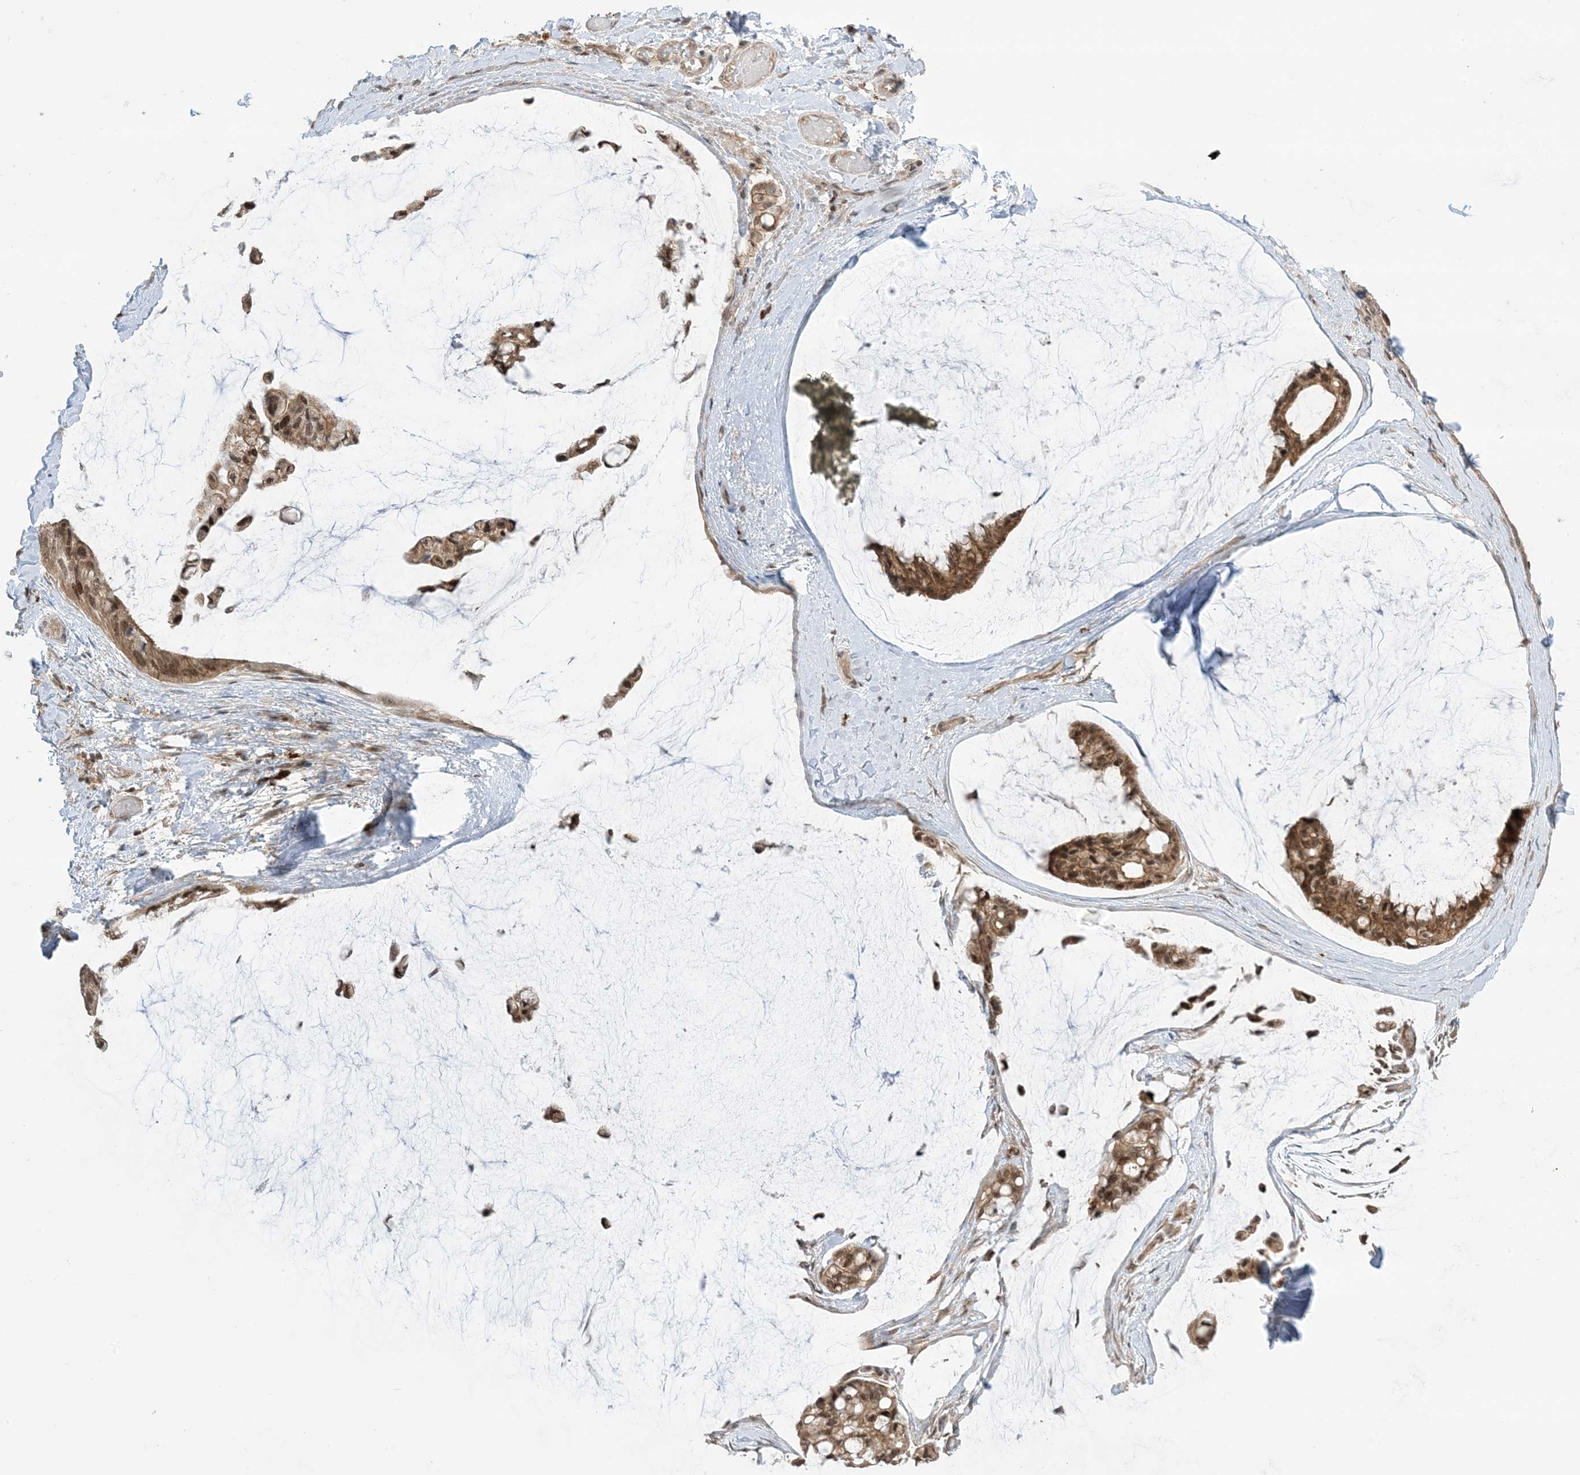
{"staining": {"intensity": "moderate", "quantity": ">75%", "location": "cytoplasmic/membranous,nuclear"}, "tissue": "ovarian cancer", "cell_type": "Tumor cells", "image_type": "cancer", "snomed": [{"axis": "morphology", "description": "Cystadenocarcinoma, mucinous, NOS"}, {"axis": "topography", "description": "Ovary"}], "caption": "Brown immunohistochemical staining in human ovarian cancer (mucinous cystadenocarcinoma) displays moderate cytoplasmic/membranous and nuclear positivity in approximately >75% of tumor cells.", "gene": "PPP1R7", "patient": {"sex": "female", "age": 39}}